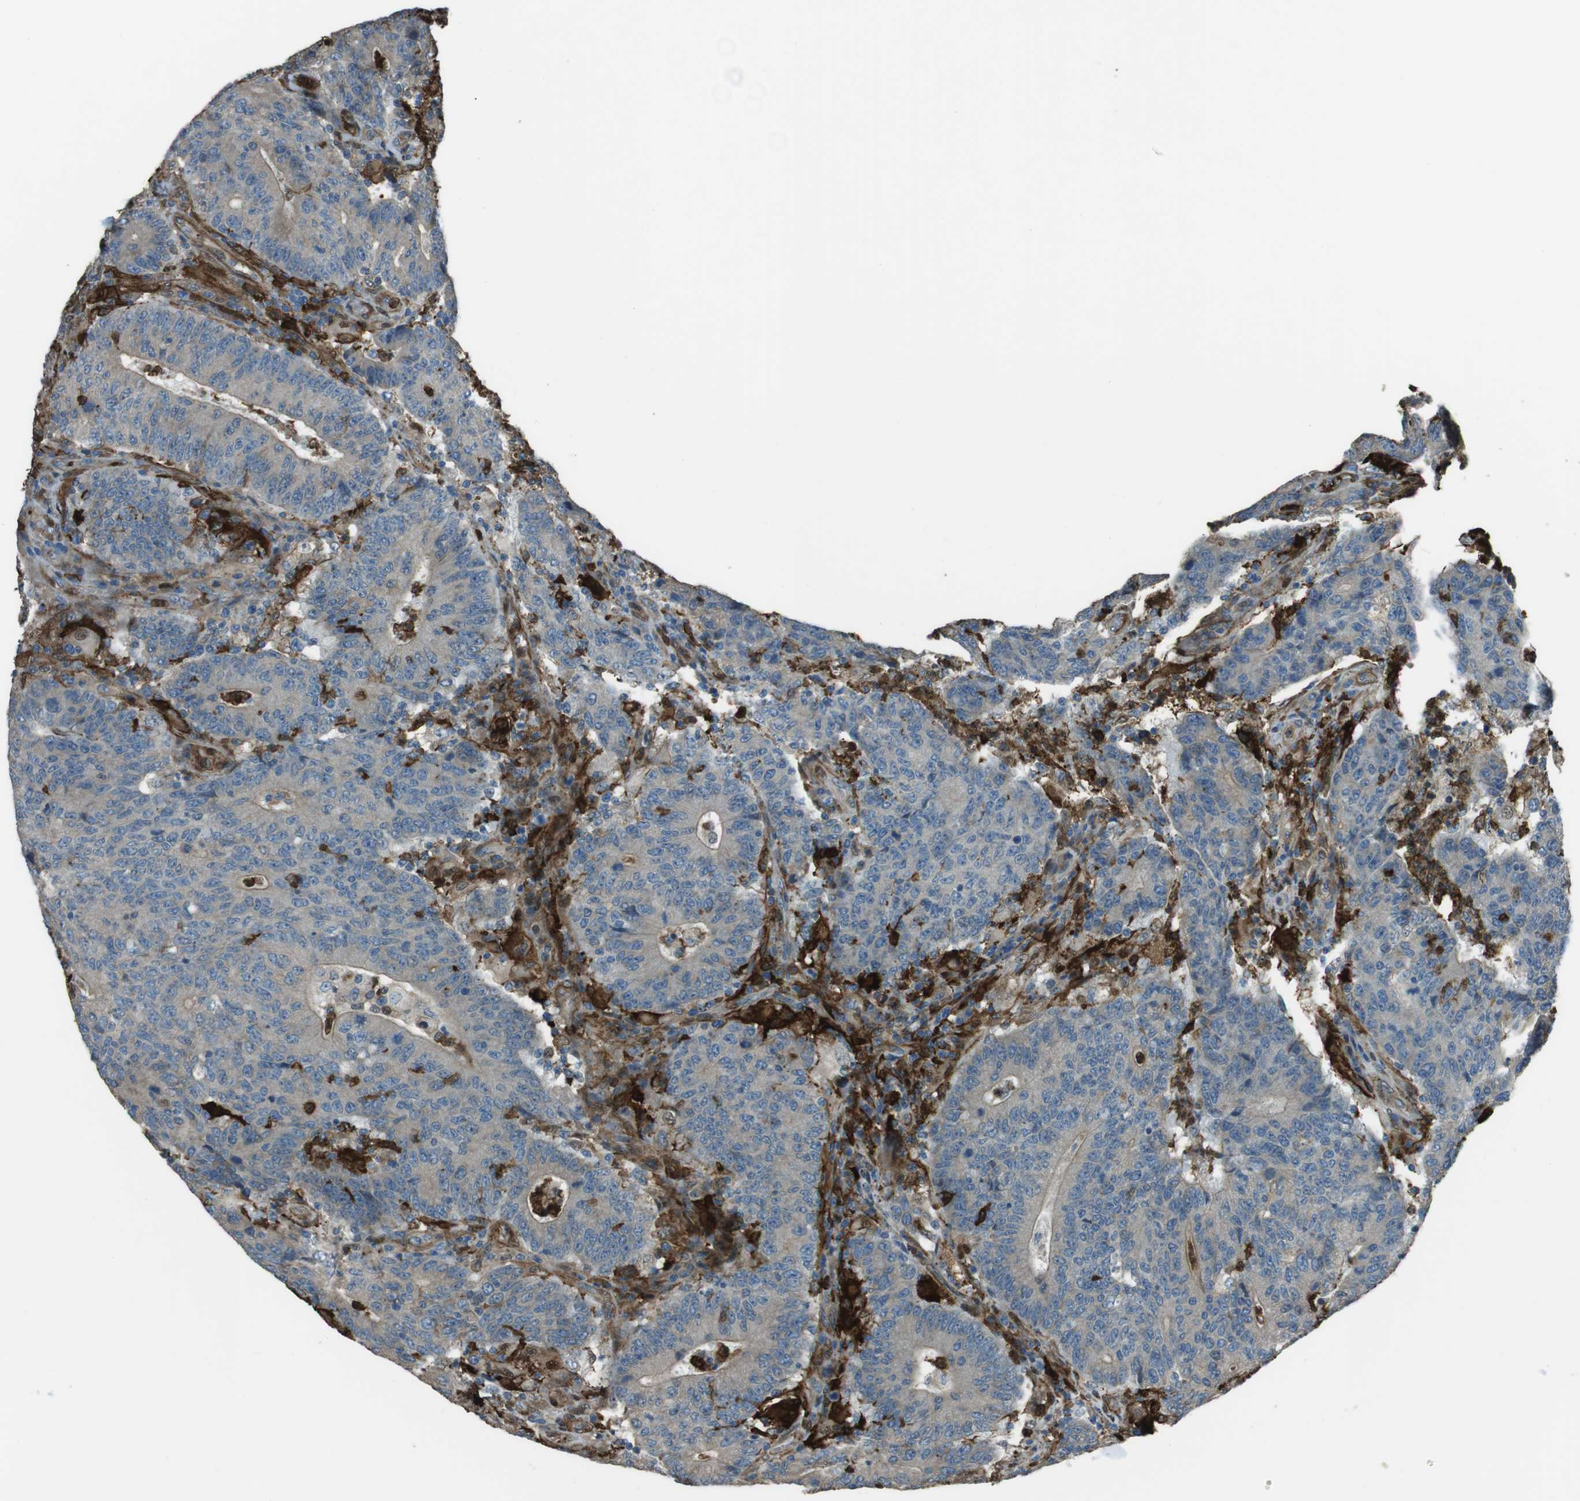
{"staining": {"intensity": "negative", "quantity": "none", "location": "none"}, "tissue": "colorectal cancer", "cell_type": "Tumor cells", "image_type": "cancer", "snomed": [{"axis": "morphology", "description": "Normal tissue, NOS"}, {"axis": "morphology", "description": "Adenocarcinoma, NOS"}, {"axis": "topography", "description": "Colon"}], "caption": "Immunohistochemistry of human colorectal cancer (adenocarcinoma) shows no staining in tumor cells.", "gene": "SFT2D1", "patient": {"sex": "female", "age": 75}}